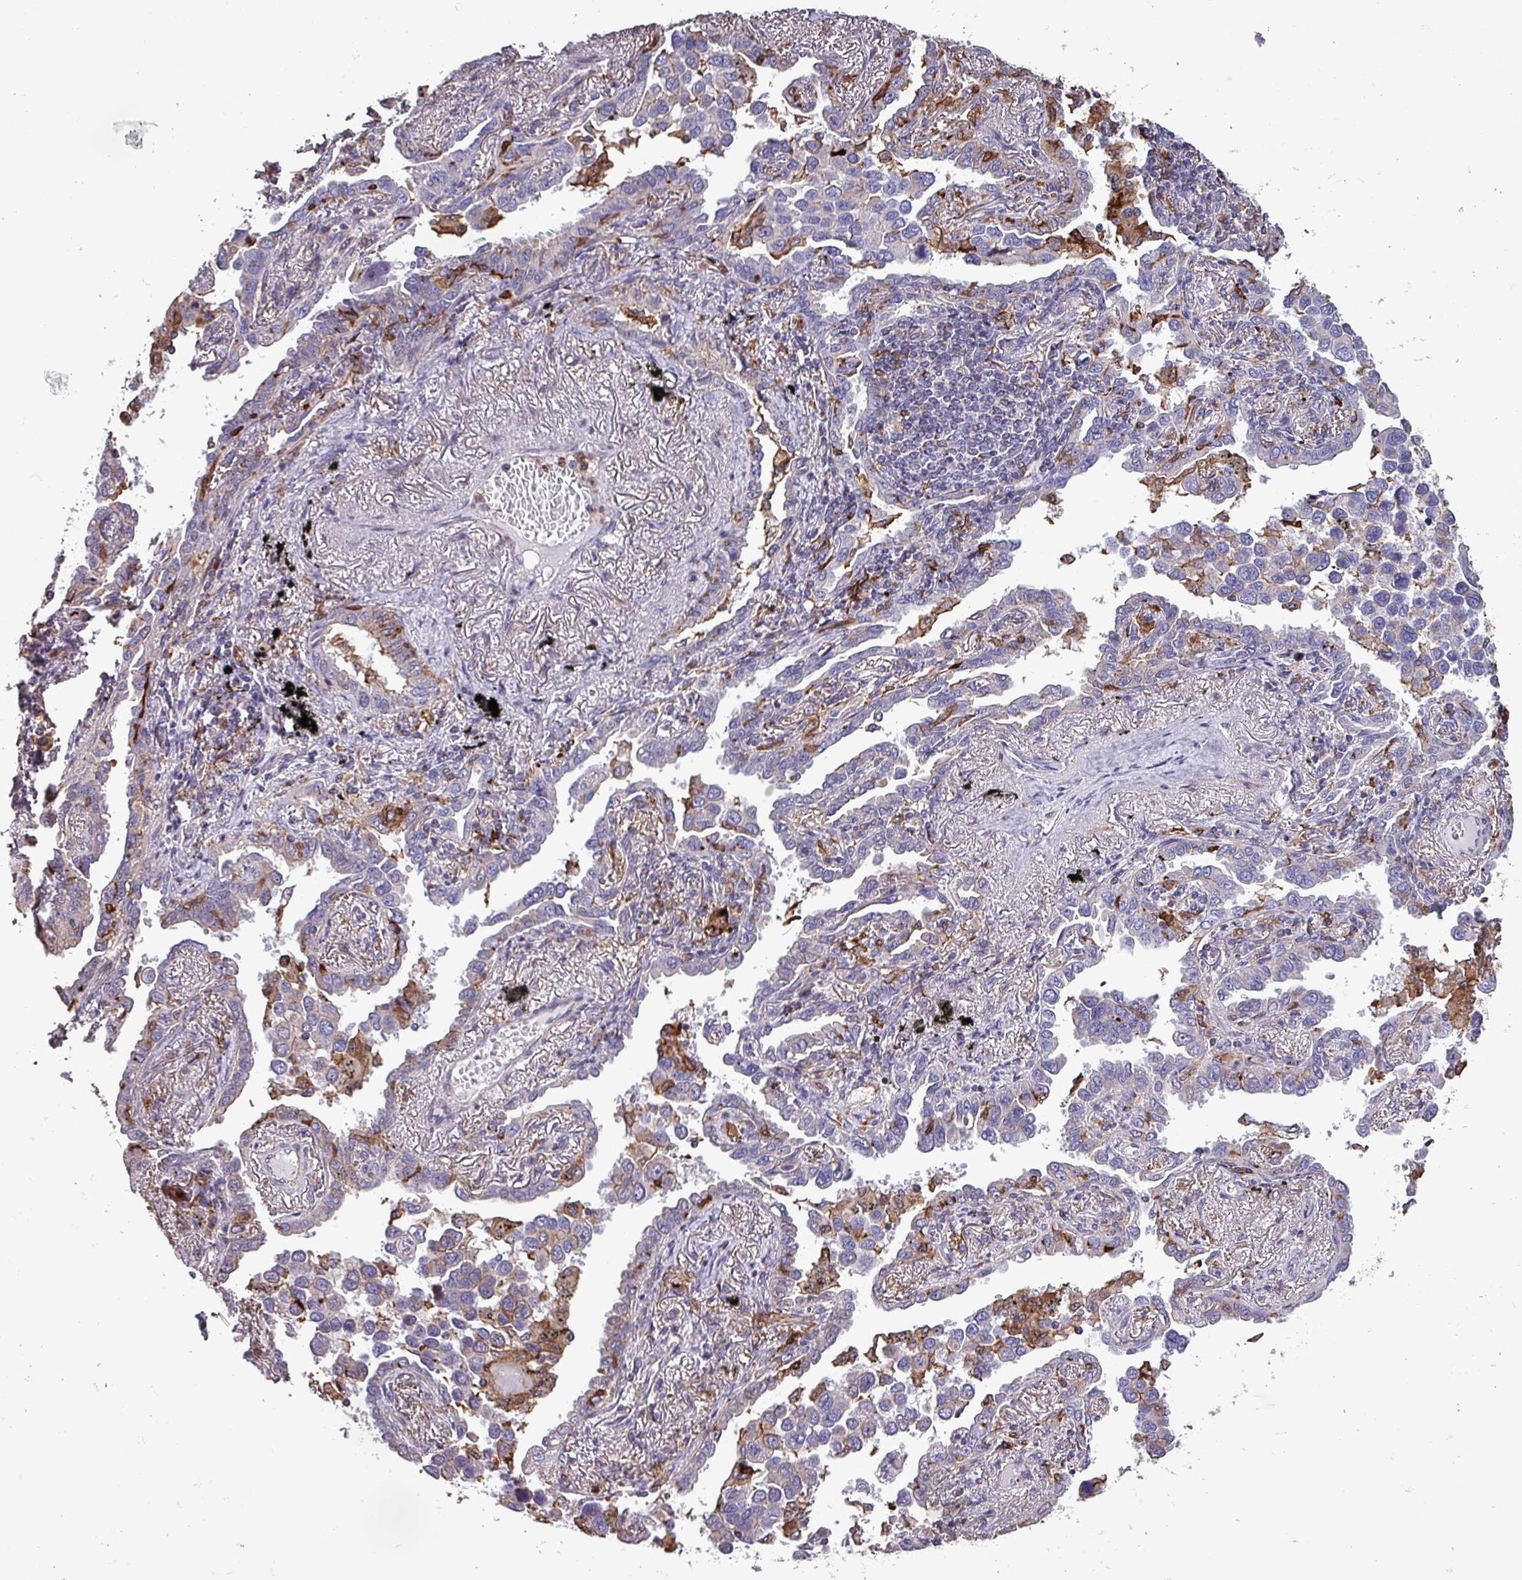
{"staining": {"intensity": "moderate", "quantity": "<25%", "location": "cytoplasmic/membranous"}, "tissue": "lung cancer", "cell_type": "Tumor cells", "image_type": "cancer", "snomed": [{"axis": "morphology", "description": "Adenocarcinoma, NOS"}, {"axis": "topography", "description": "Lung"}], "caption": "Immunohistochemical staining of lung cancer reveals low levels of moderate cytoplasmic/membranous protein expression in about <25% of tumor cells. (IHC, brightfield microscopy, high magnification).", "gene": "SCIN", "patient": {"sex": "male", "age": 67}}